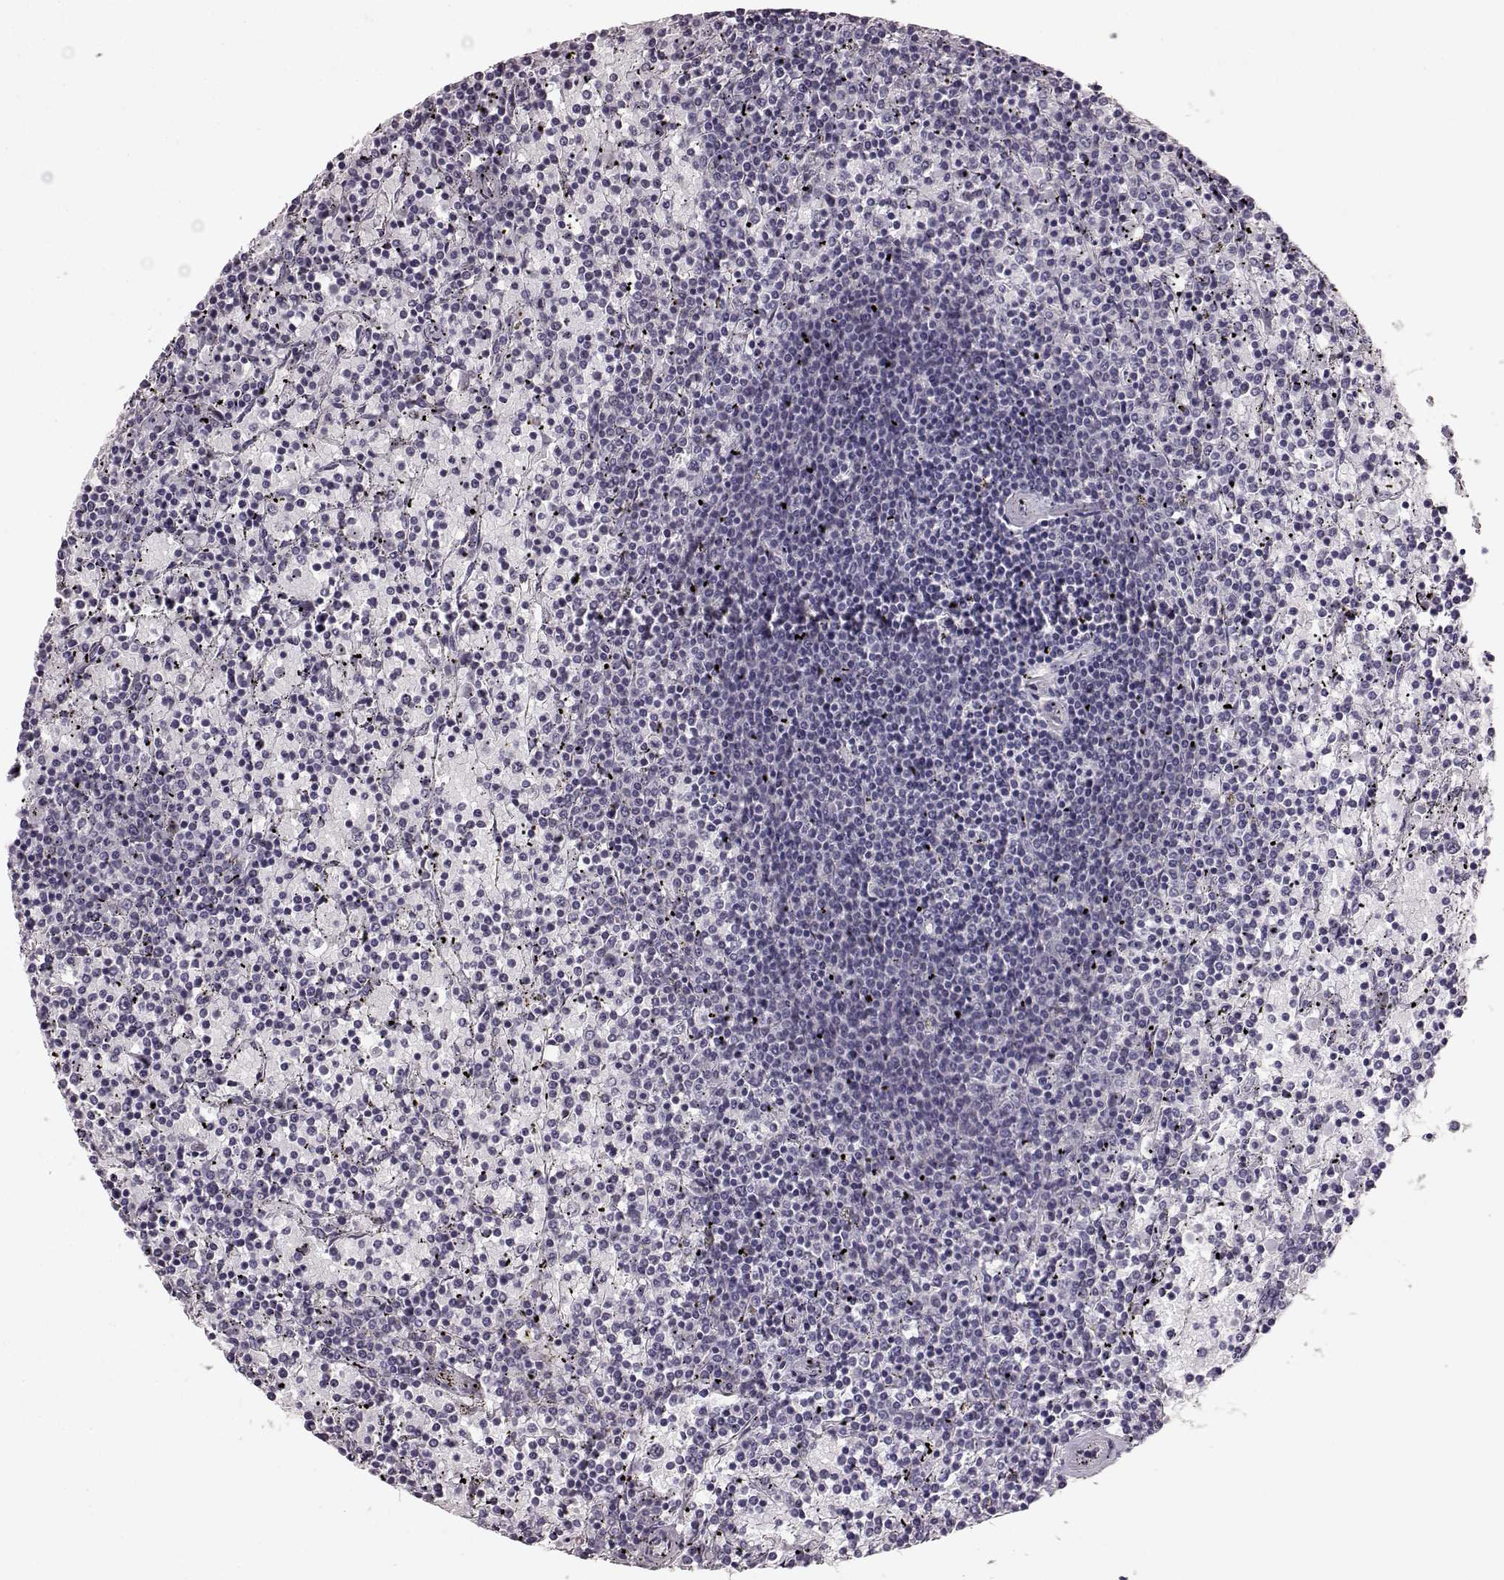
{"staining": {"intensity": "negative", "quantity": "none", "location": "none"}, "tissue": "lymphoma", "cell_type": "Tumor cells", "image_type": "cancer", "snomed": [{"axis": "morphology", "description": "Malignant lymphoma, non-Hodgkin's type, Low grade"}, {"axis": "topography", "description": "Spleen"}], "caption": "This histopathology image is of lymphoma stained with immunohistochemistry to label a protein in brown with the nuclei are counter-stained blue. There is no expression in tumor cells.", "gene": "GRK1", "patient": {"sex": "female", "age": 77}}